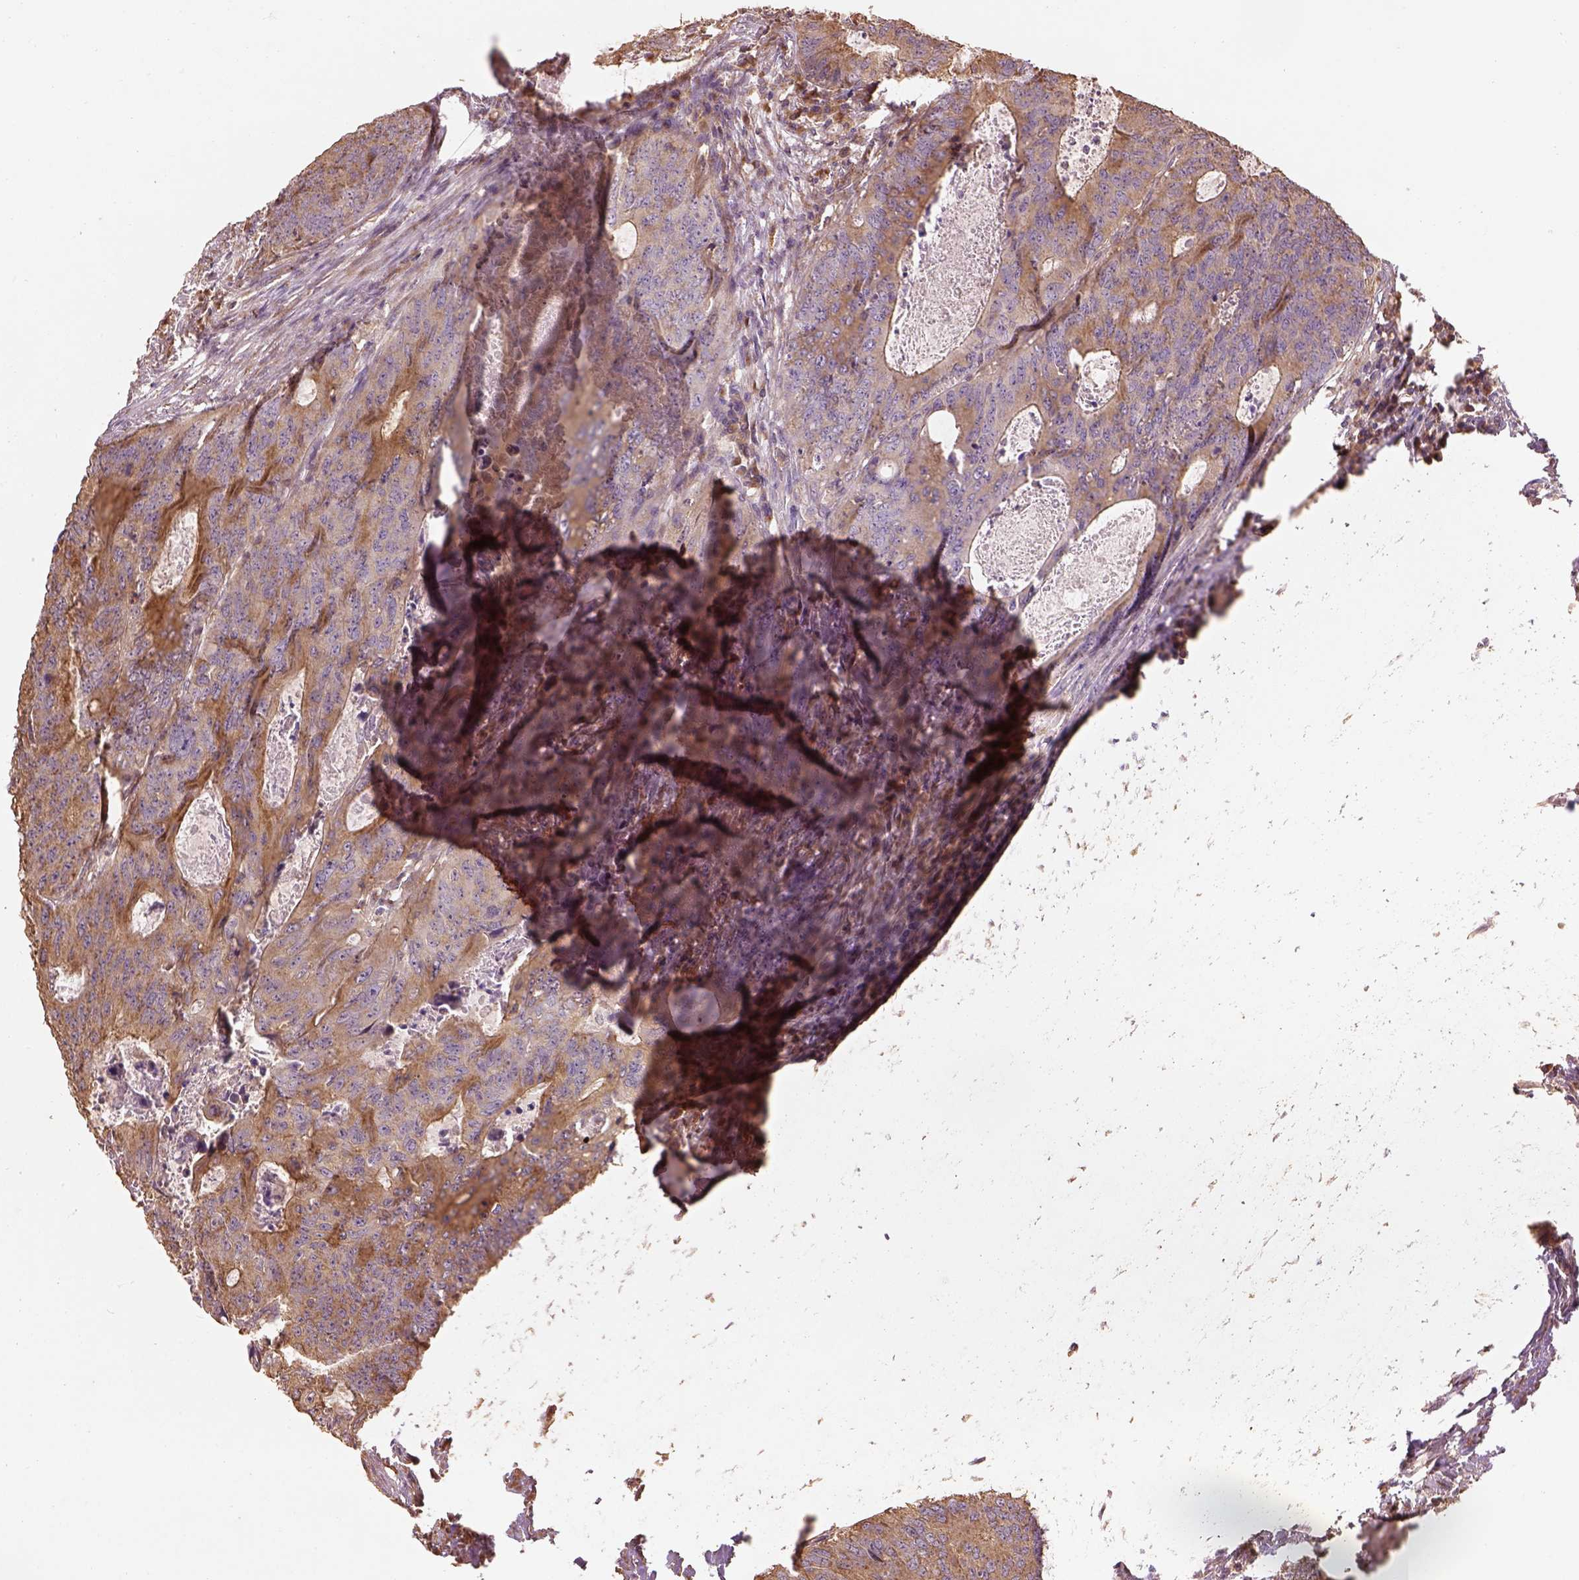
{"staining": {"intensity": "moderate", "quantity": ">75%", "location": "cytoplasmic/membranous"}, "tissue": "colorectal cancer", "cell_type": "Tumor cells", "image_type": "cancer", "snomed": [{"axis": "morphology", "description": "Adenocarcinoma, NOS"}, {"axis": "topography", "description": "Colon"}], "caption": "Tumor cells reveal moderate cytoplasmic/membranous expression in about >75% of cells in adenocarcinoma (colorectal).", "gene": "AP1B1", "patient": {"sex": "male", "age": 67}}